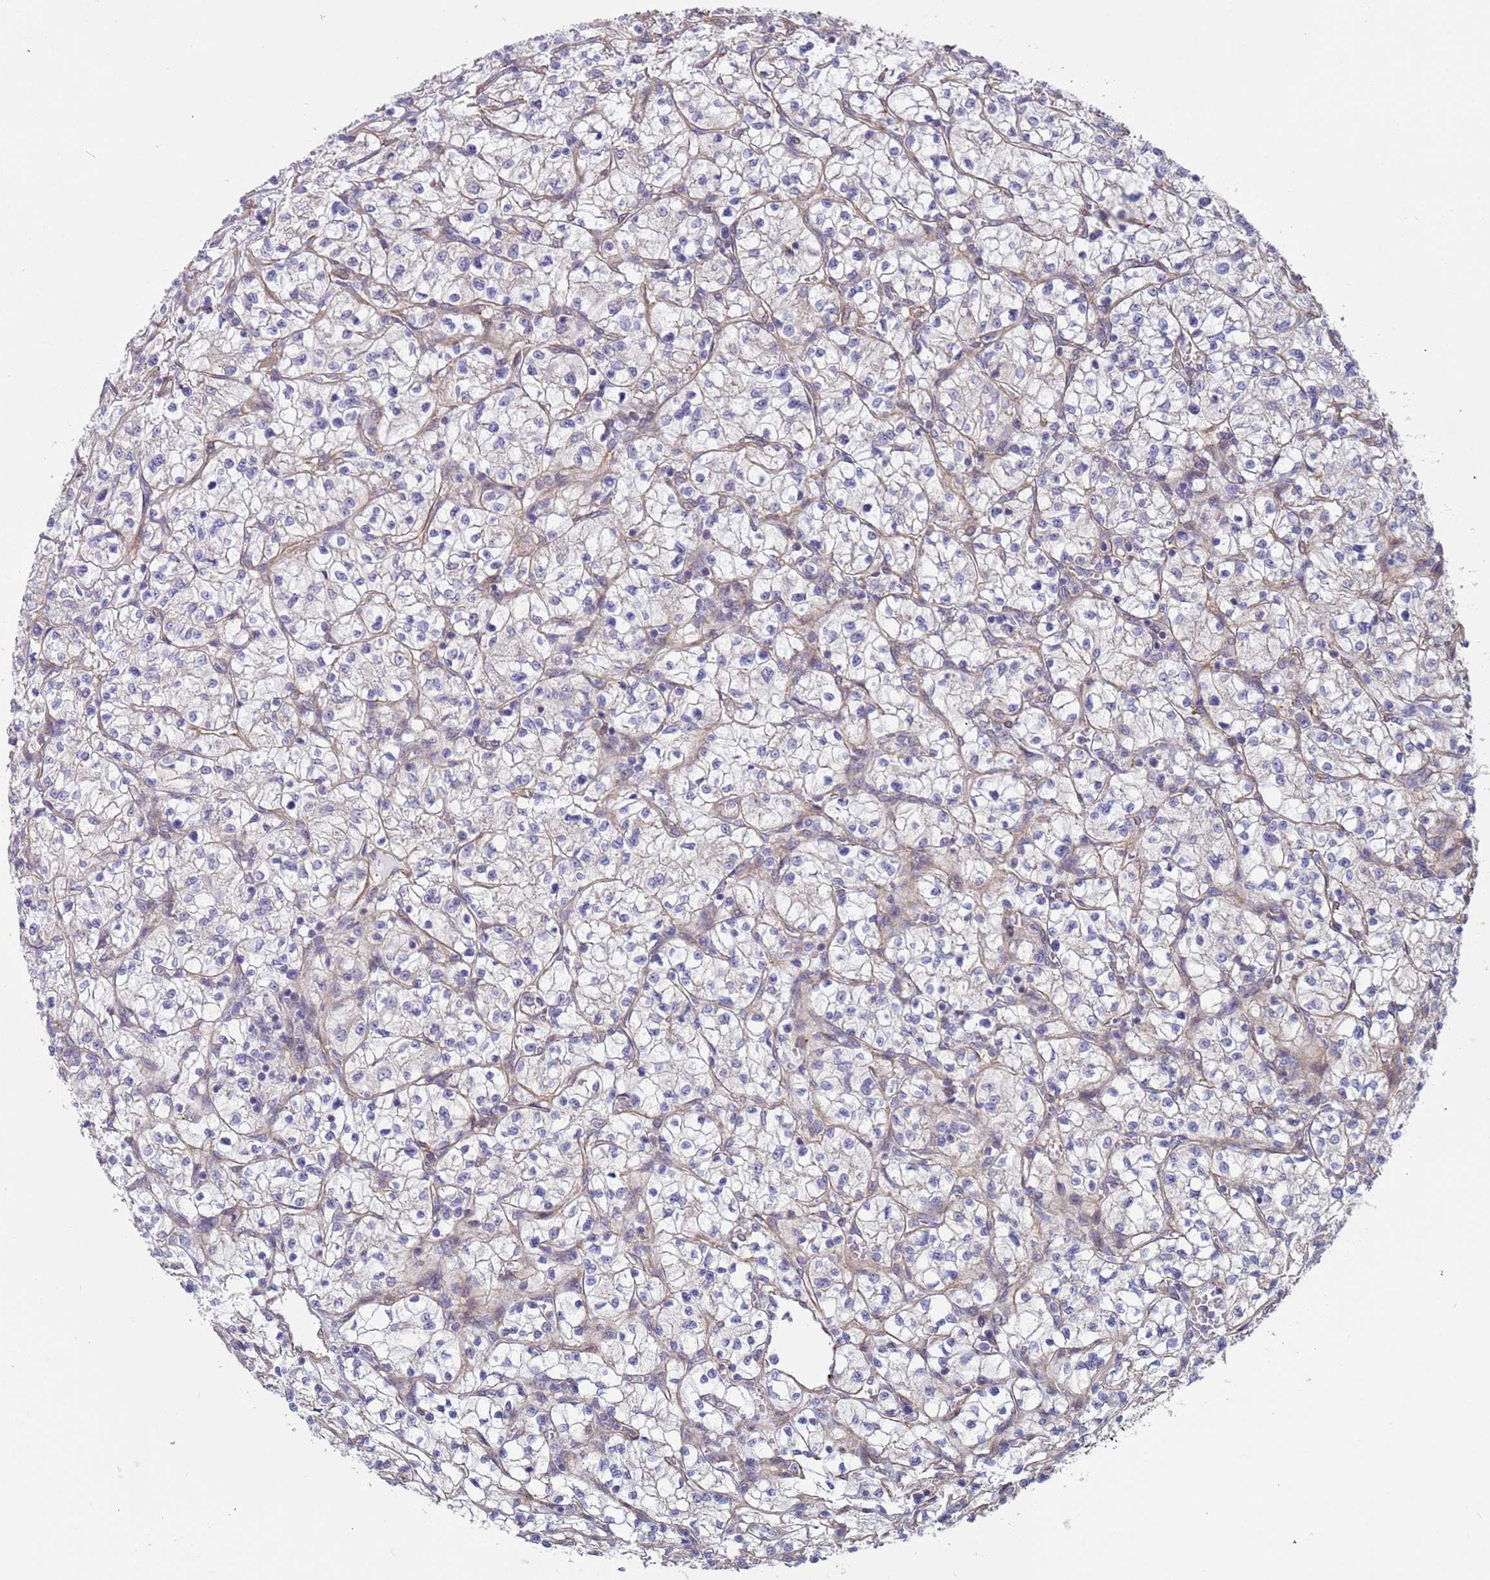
{"staining": {"intensity": "weak", "quantity": "<25%", "location": "cytoplasmic/membranous"}, "tissue": "renal cancer", "cell_type": "Tumor cells", "image_type": "cancer", "snomed": [{"axis": "morphology", "description": "Adenocarcinoma, NOS"}, {"axis": "topography", "description": "Kidney"}], "caption": "This is a image of IHC staining of renal adenocarcinoma, which shows no expression in tumor cells. (DAB immunohistochemistry with hematoxylin counter stain).", "gene": "ITGB4", "patient": {"sex": "female", "age": 64}}